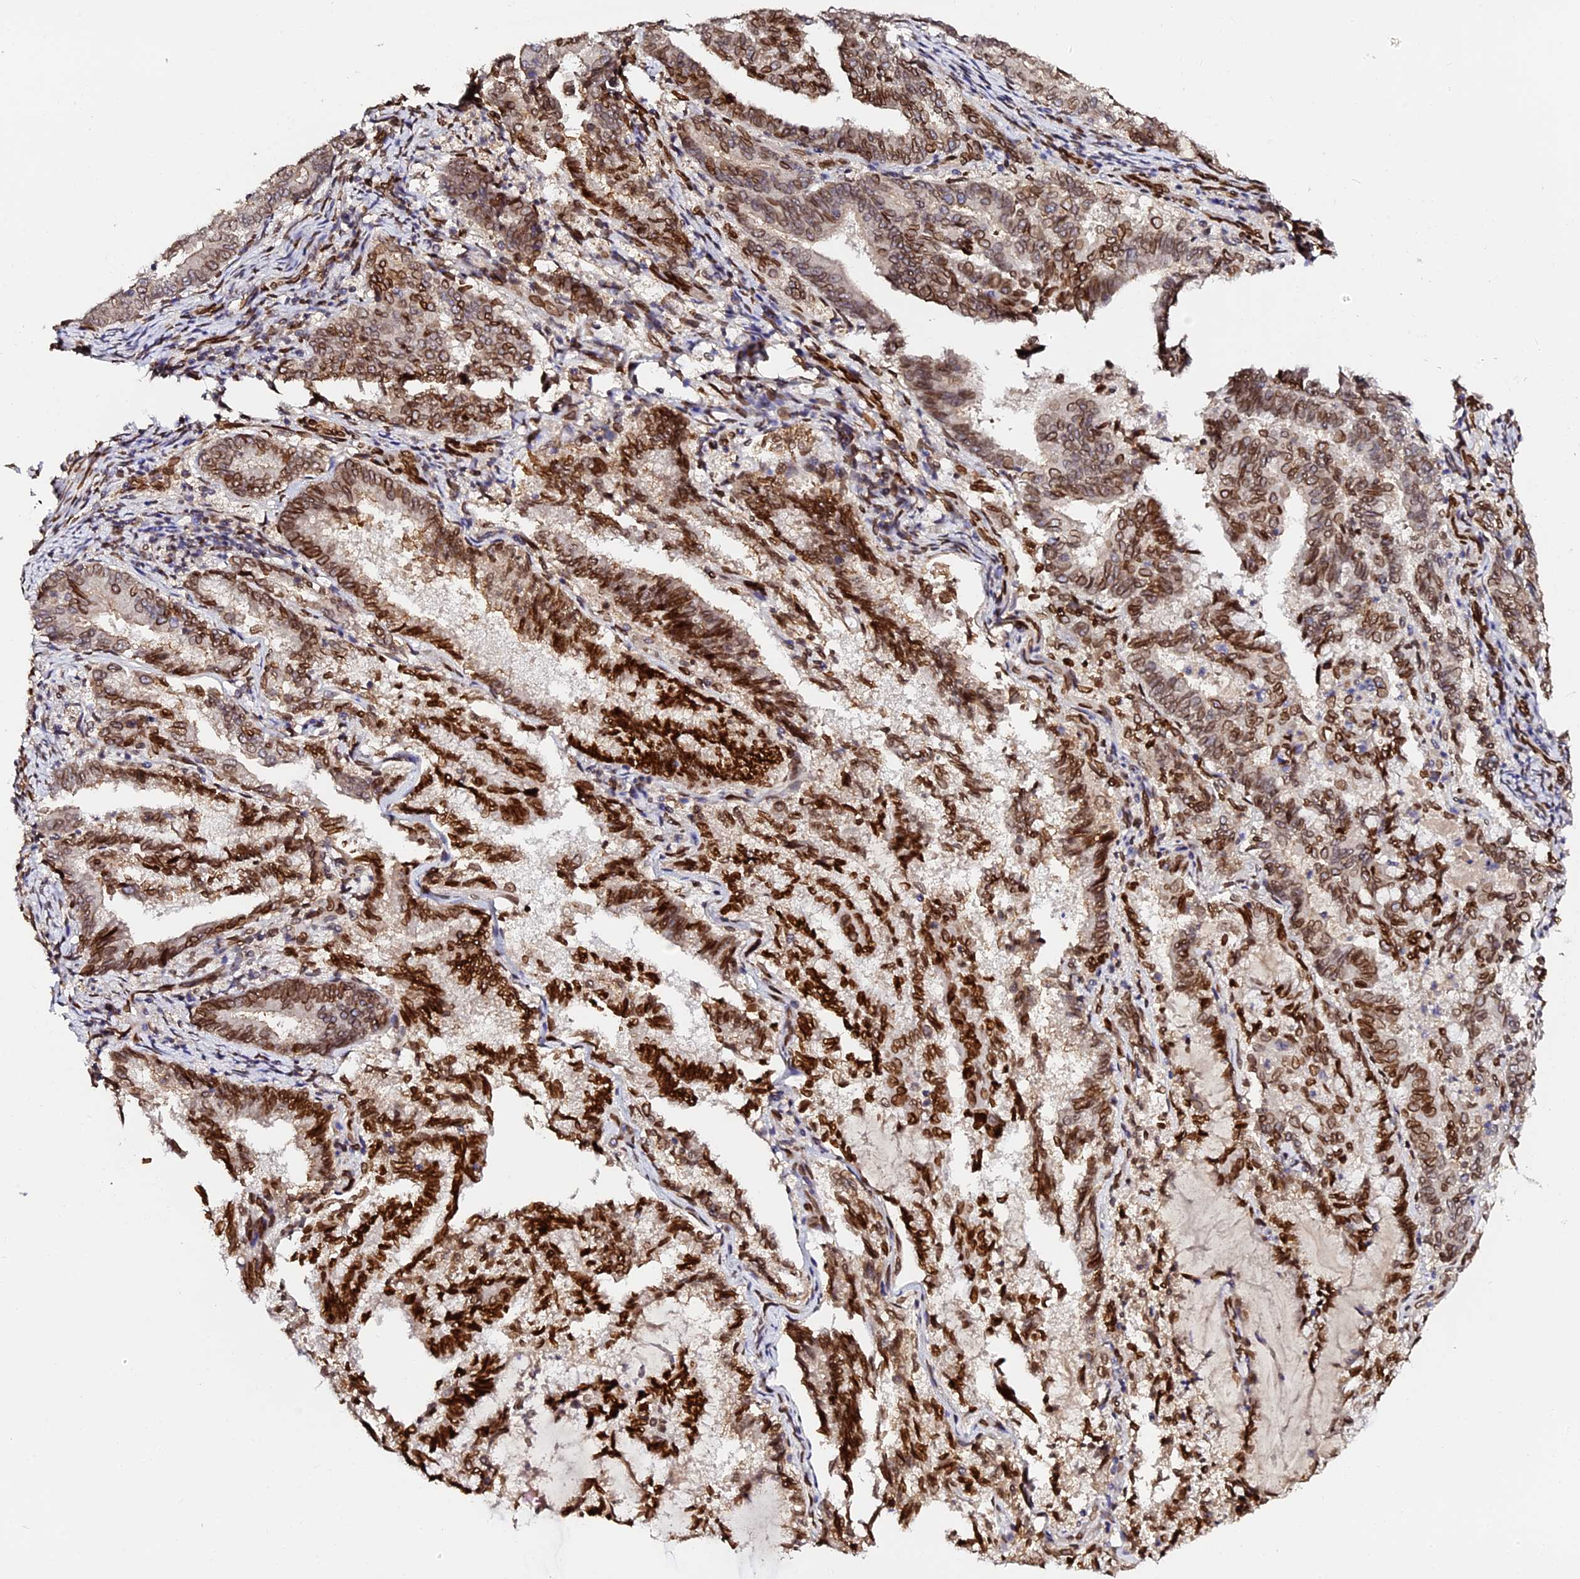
{"staining": {"intensity": "strong", "quantity": "25%-75%", "location": "cytoplasmic/membranous,nuclear"}, "tissue": "endometrial cancer", "cell_type": "Tumor cells", "image_type": "cancer", "snomed": [{"axis": "morphology", "description": "Adenocarcinoma, NOS"}, {"axis": "topography", "description": "Endometrium"}], "caption": "Immunohistochemical staining of human endometrial adenocarcinoma reveals high levels of strong cytoplasmic/membranous and nuclear protein positivity in approximately 25%-75% of tumor cells. (IHC, brightfield microscopy, high magnification).", "gene": "ANAPC5", "patient": {"sex": "female", "age": 80}}